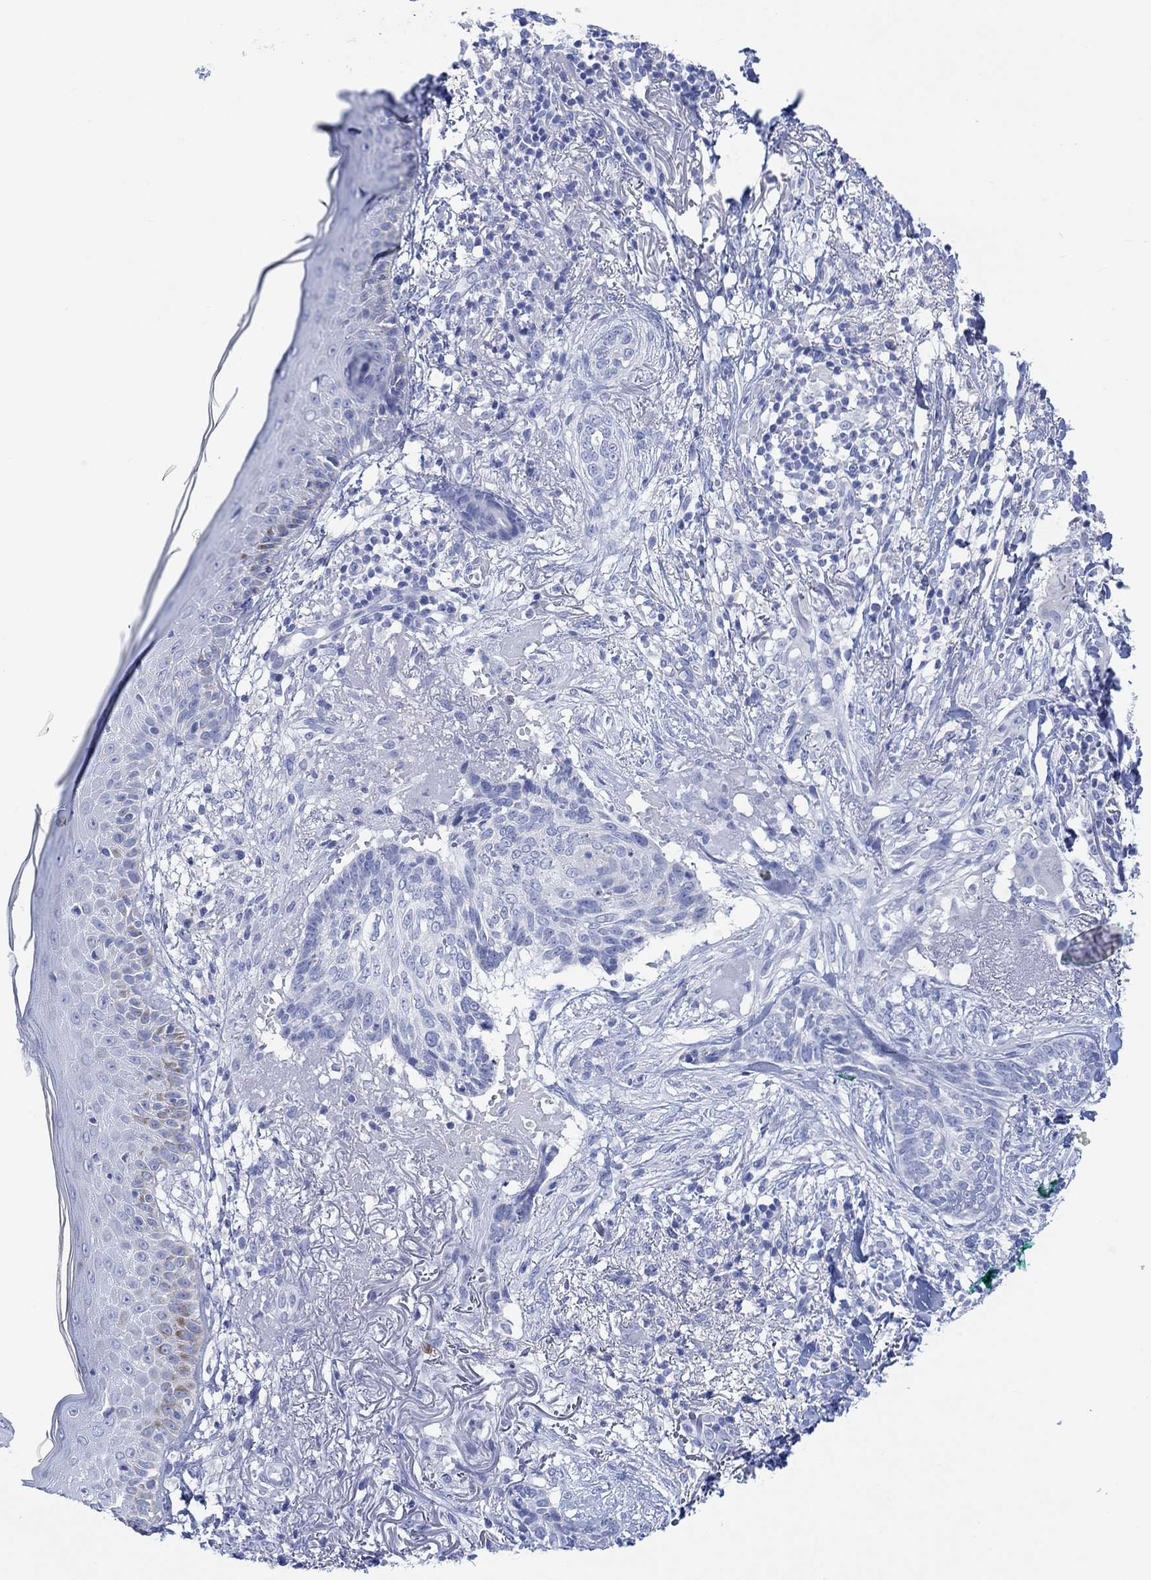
{"staining": {"intensity": "negative", "quantity": "none", "location": "none"}, "tissue": "skin cancer", "cell_type": "Tumor cells", "image_type": "cancer", "snomed": [{"axis": "morphology", "description": "Normal tissue, NOS"}, {"axis": "morphology", "description": "Basal cell carcinoma"}, {"axis": "topography", "description": "Skin"}], "caption": "High power microscopy photomicrograph of an immunohistochemistry (IHC) photomicrograph of skin basal cell carcinoma, revealing no significant staining in tumor cells.", "gene": "CALCA", "patient": {"sex": "male", "age": 84}}